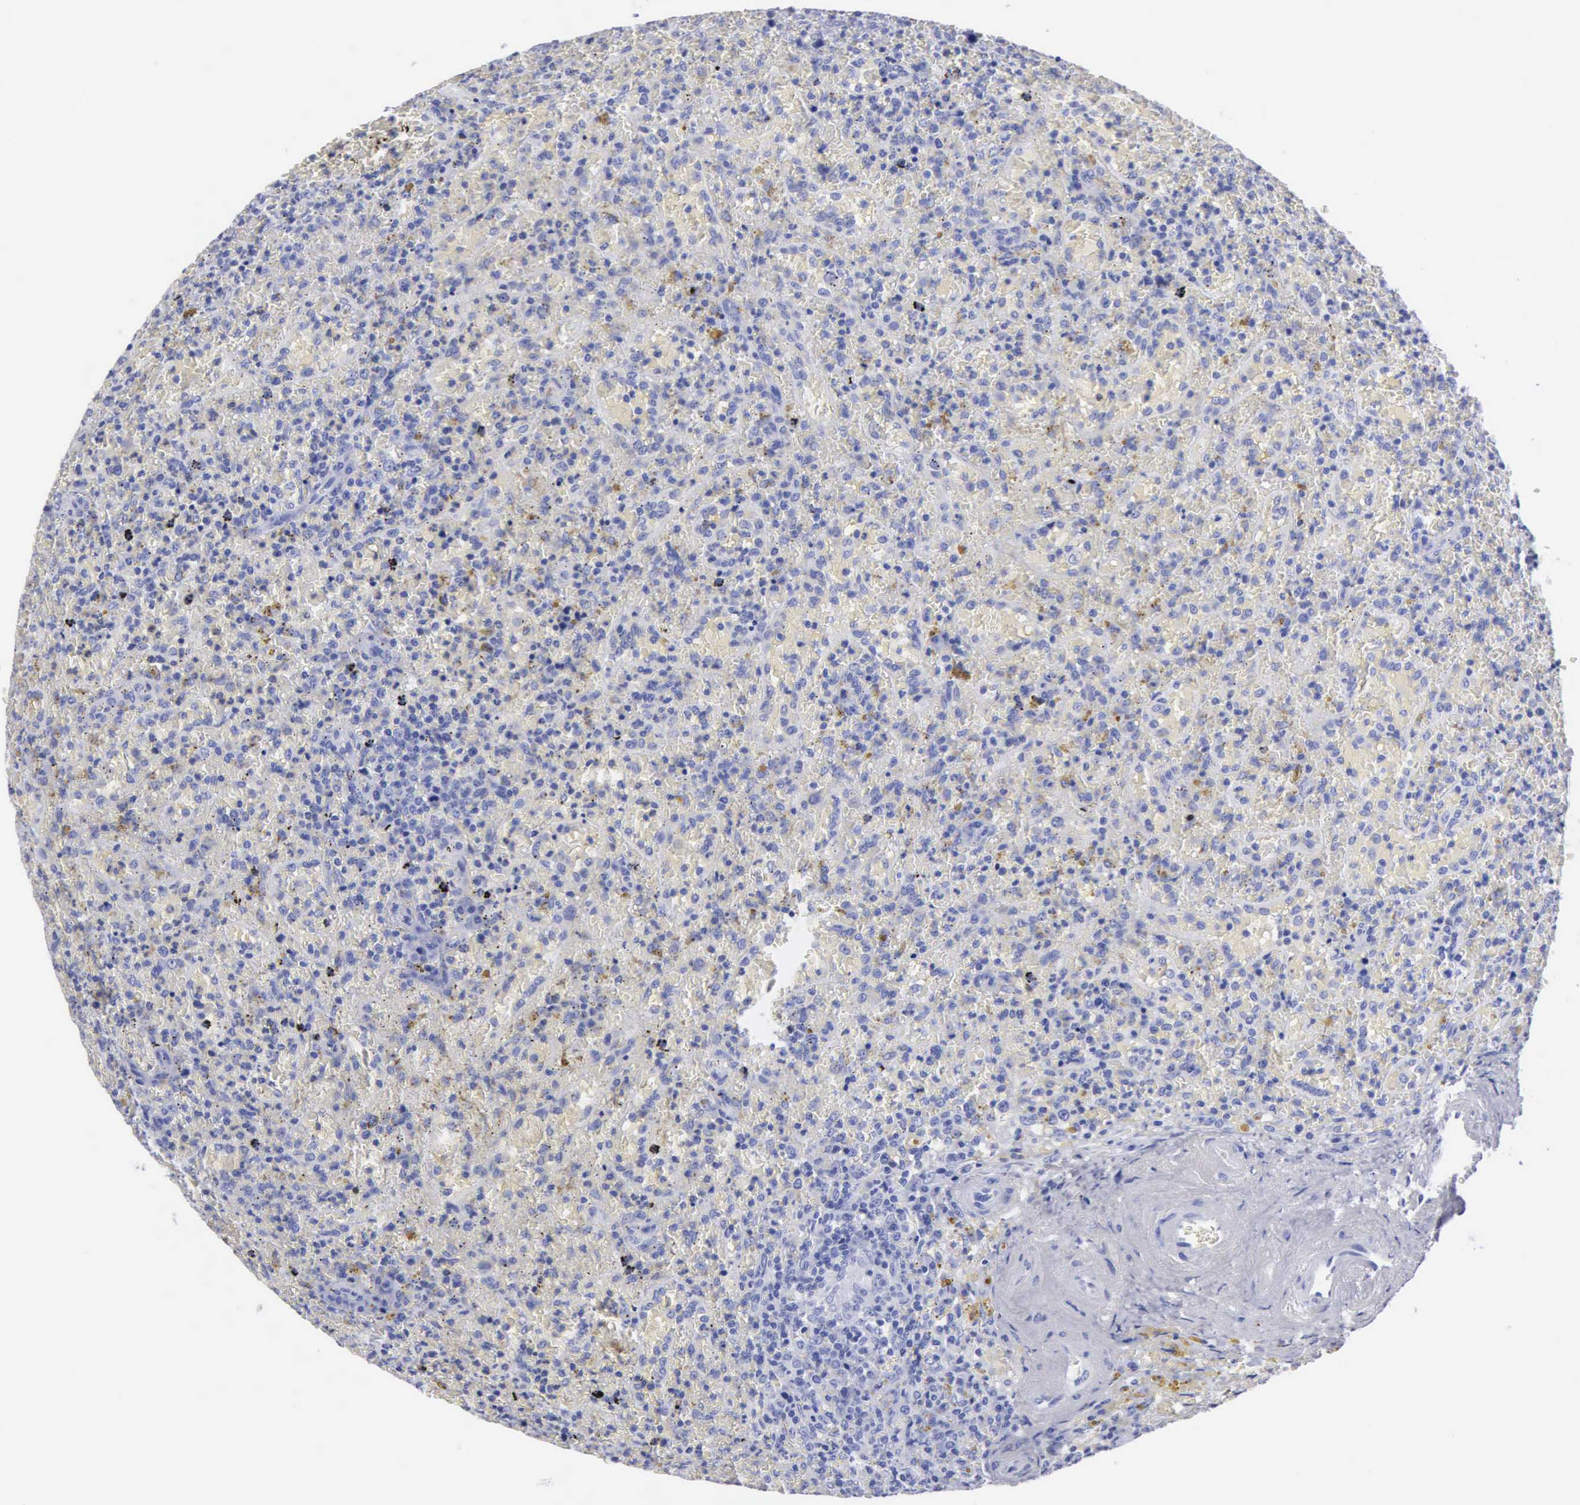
{"staining": {"intensity": "negative", "quantity": "none", "location": "none"}, "tissue": "lymphoma", "cell_type": "Tumor cells", "image_type": "cancer", "snomed": [{"axis": "morphology", "description": "Malignant lymphoma, non-Hodgkin's type, High grade"}, {"axis": "topography", "description": "Spleen"}, {"axis": "topography", "description": "Lymph node"}], "caption": "Lymphoma stained for a protein using immunohistochemistry (IHC) demonstrates no staining tumor cells.", "gene": "CYP19A1", "patient": {"sex": "female", "age": 70}}